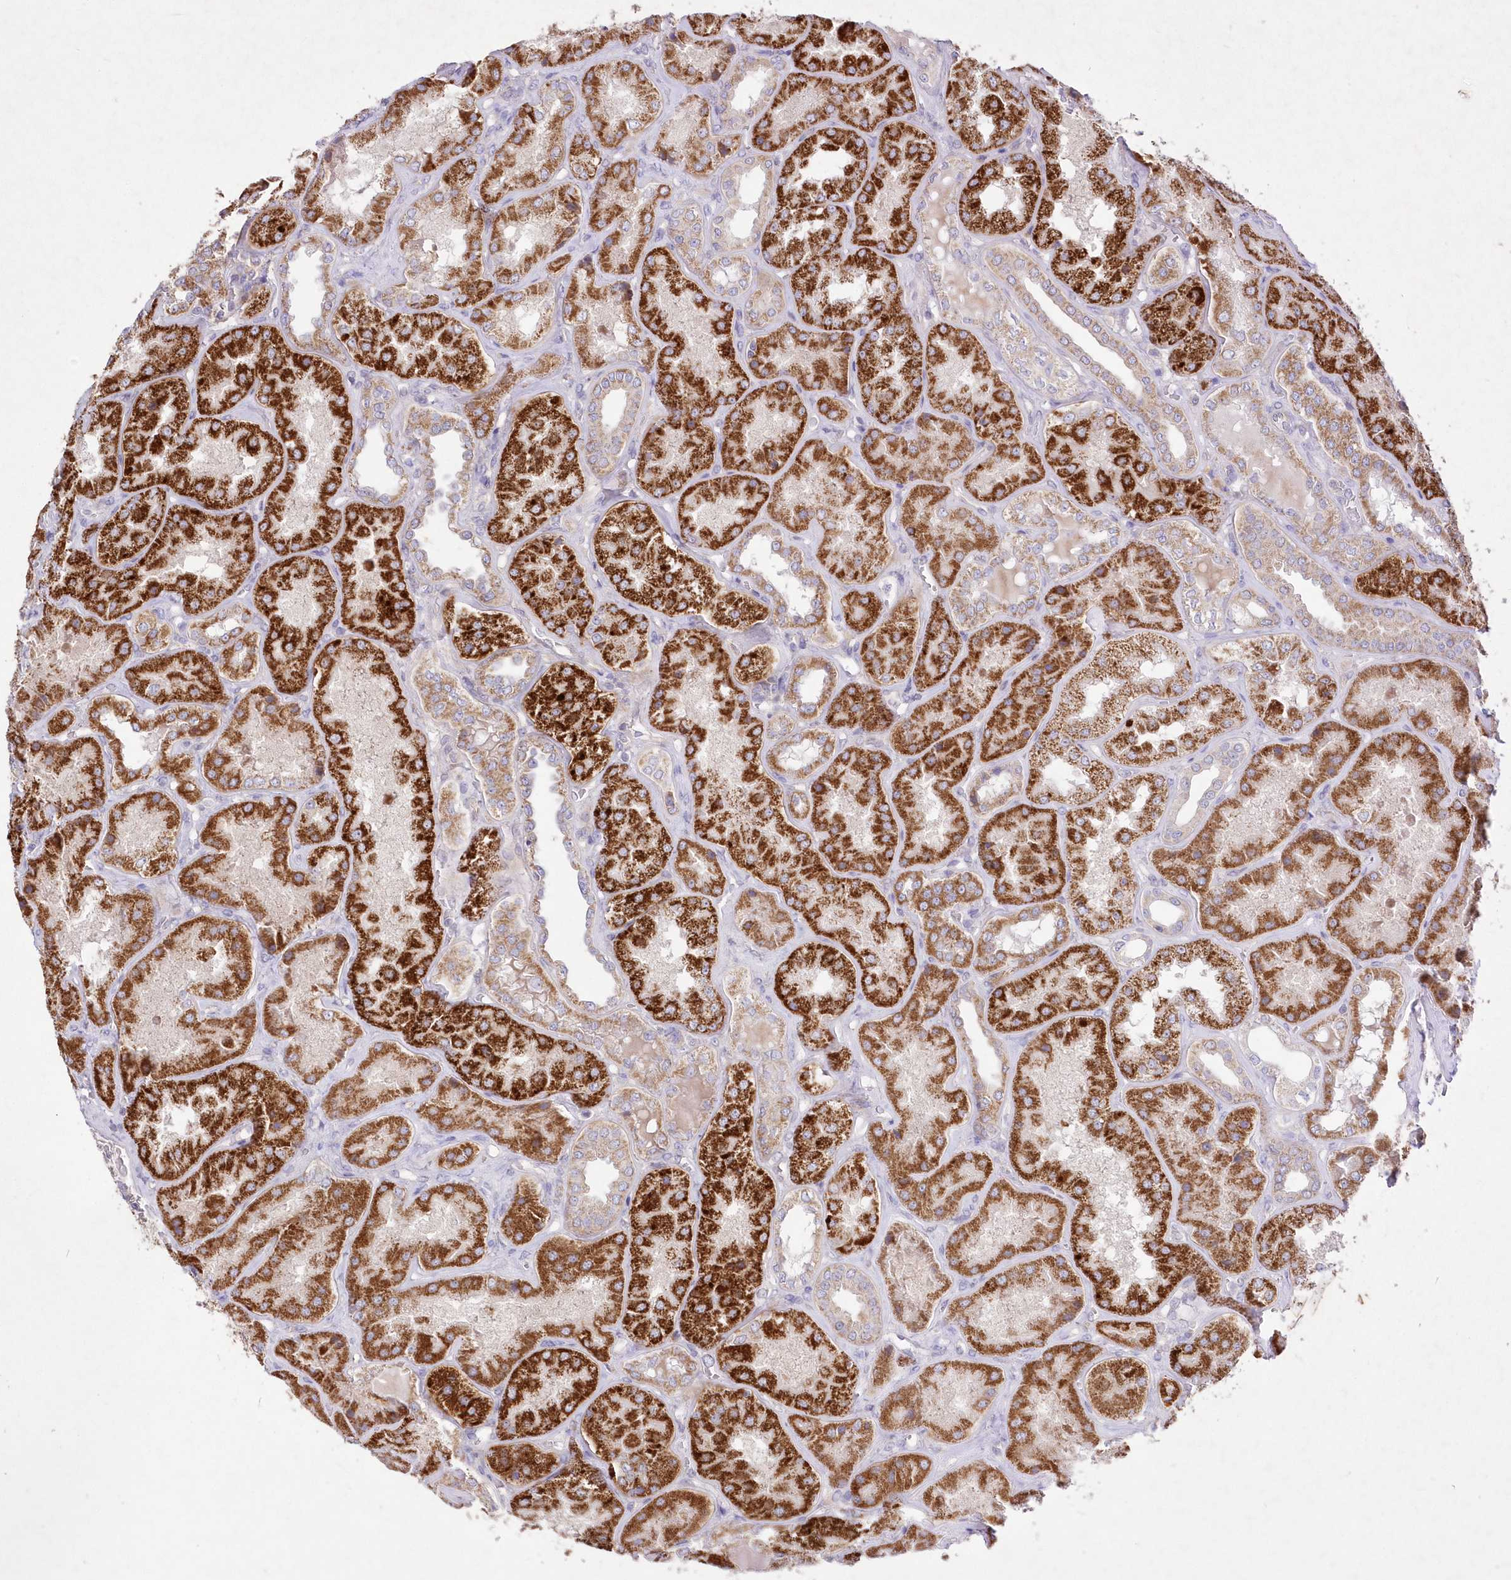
{"staining": {"intensity": "negative", "quantity": "none", "location": "none"}, "tissue": "kidney", "cell_type": "Cells in glomeruli", "image_type": "normal", "snomed": [{"axis": "morphology", "description": "Normal tissue, NOS"}, {"axis": "topography", "description": "Kidney"}], "caption": "This is a photomicrograph of IHC staining of benign kidney, which shows no staining in cells in glomeruli.", "gene": "ITSN2", "patient": {"sex": "female", "age": 56}}